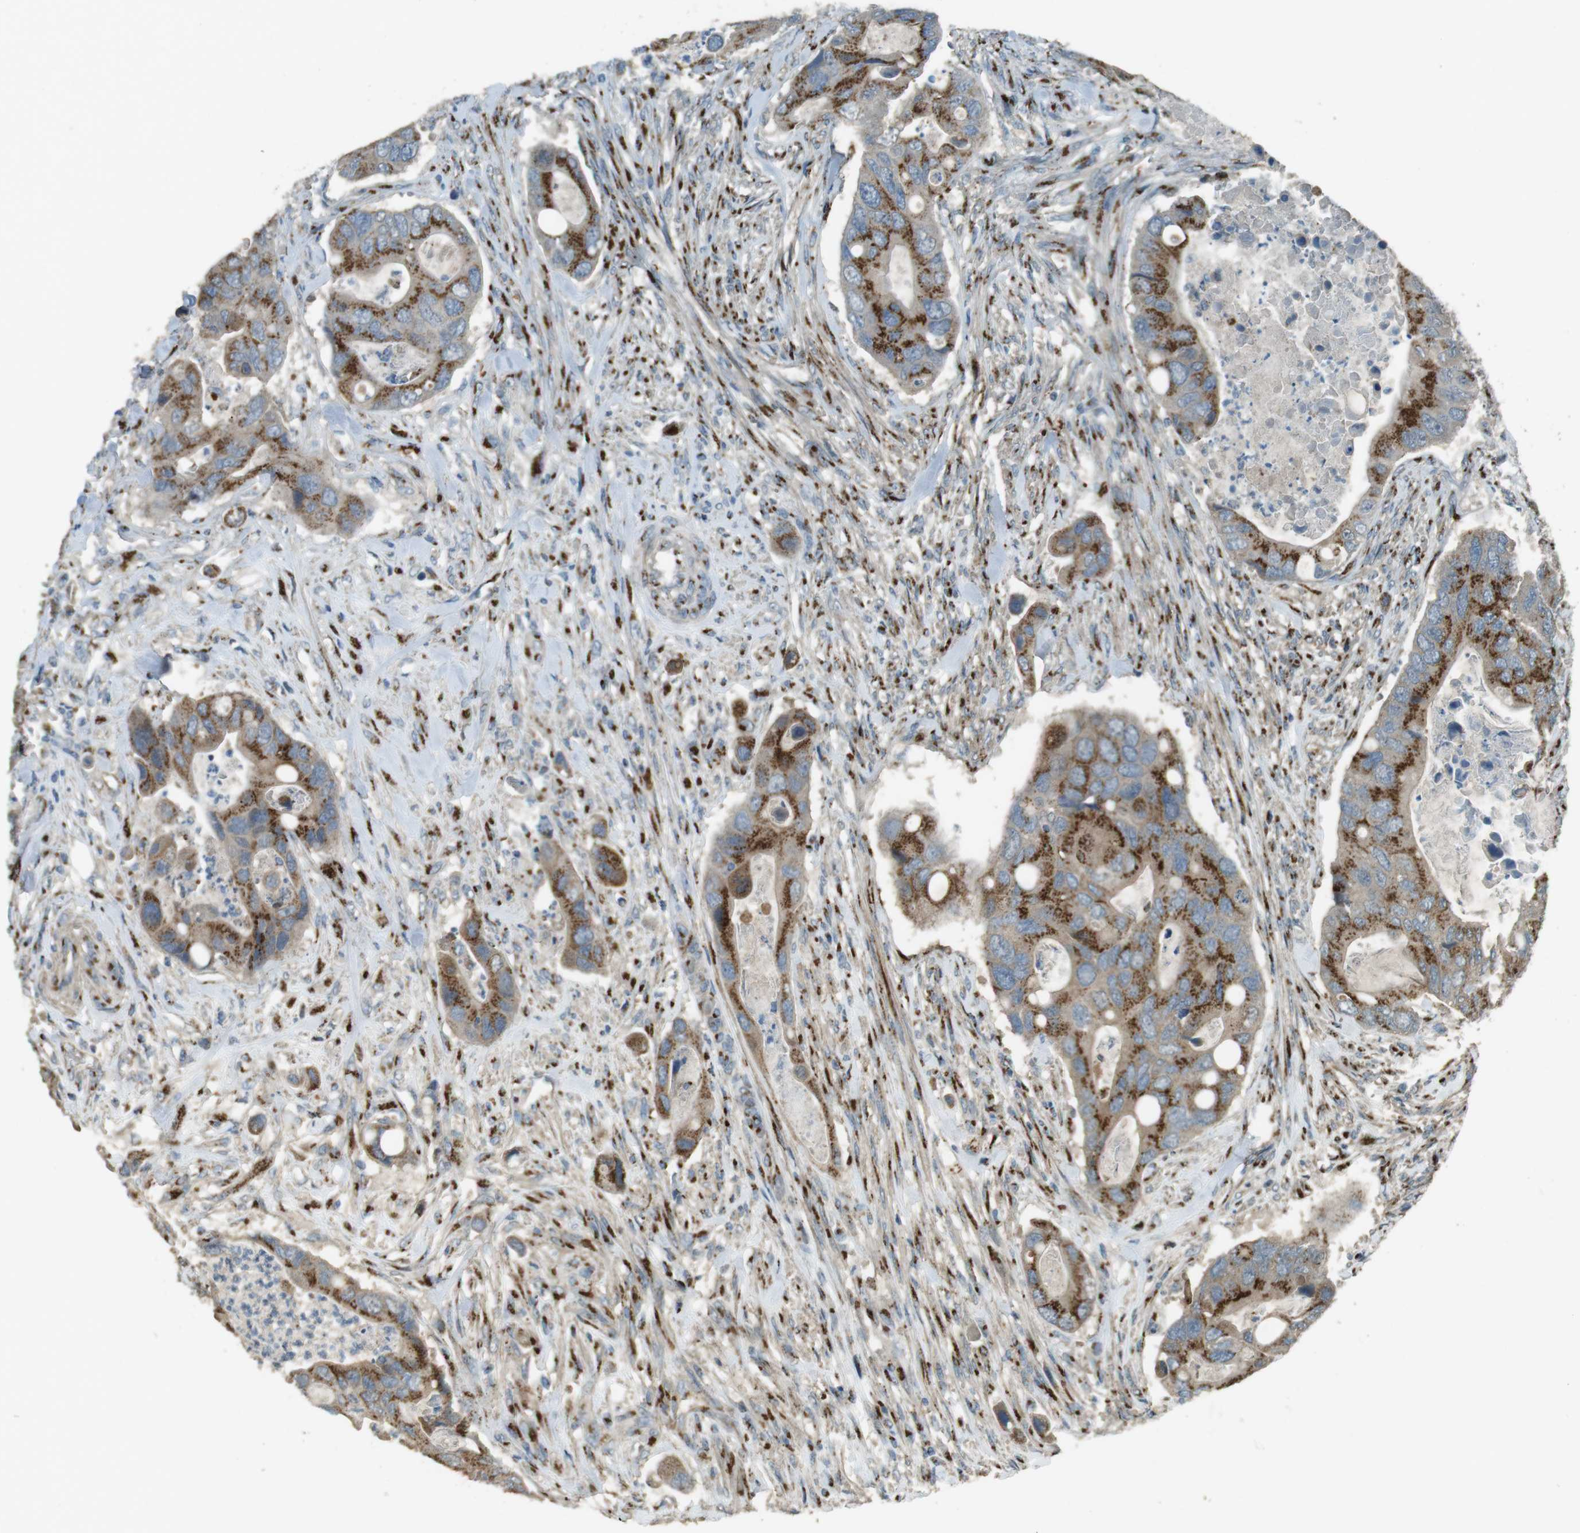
{"staining": {"intensity": "moderate", "quantity": ">75%", "location": "cytoplasmic/membranous"}, "tissue": "colorectal cancer", "cell_type": "Tumor cells", "image_type": "cancer", "snomed": [{"axis": "morphology", "description": "Adenocarcinoma, NOS"}, {"axis": "topography", "description": "Rectum"}], "caption": "Immunohistochemical staining of human colorectal adenocarcinoma exhibits medium levels of moderate cytoplasmic/membranous protein staining in about >75% of tumor cells.", "gene": "TMEM115", "patient": {"sex": "female", "age": 57}}